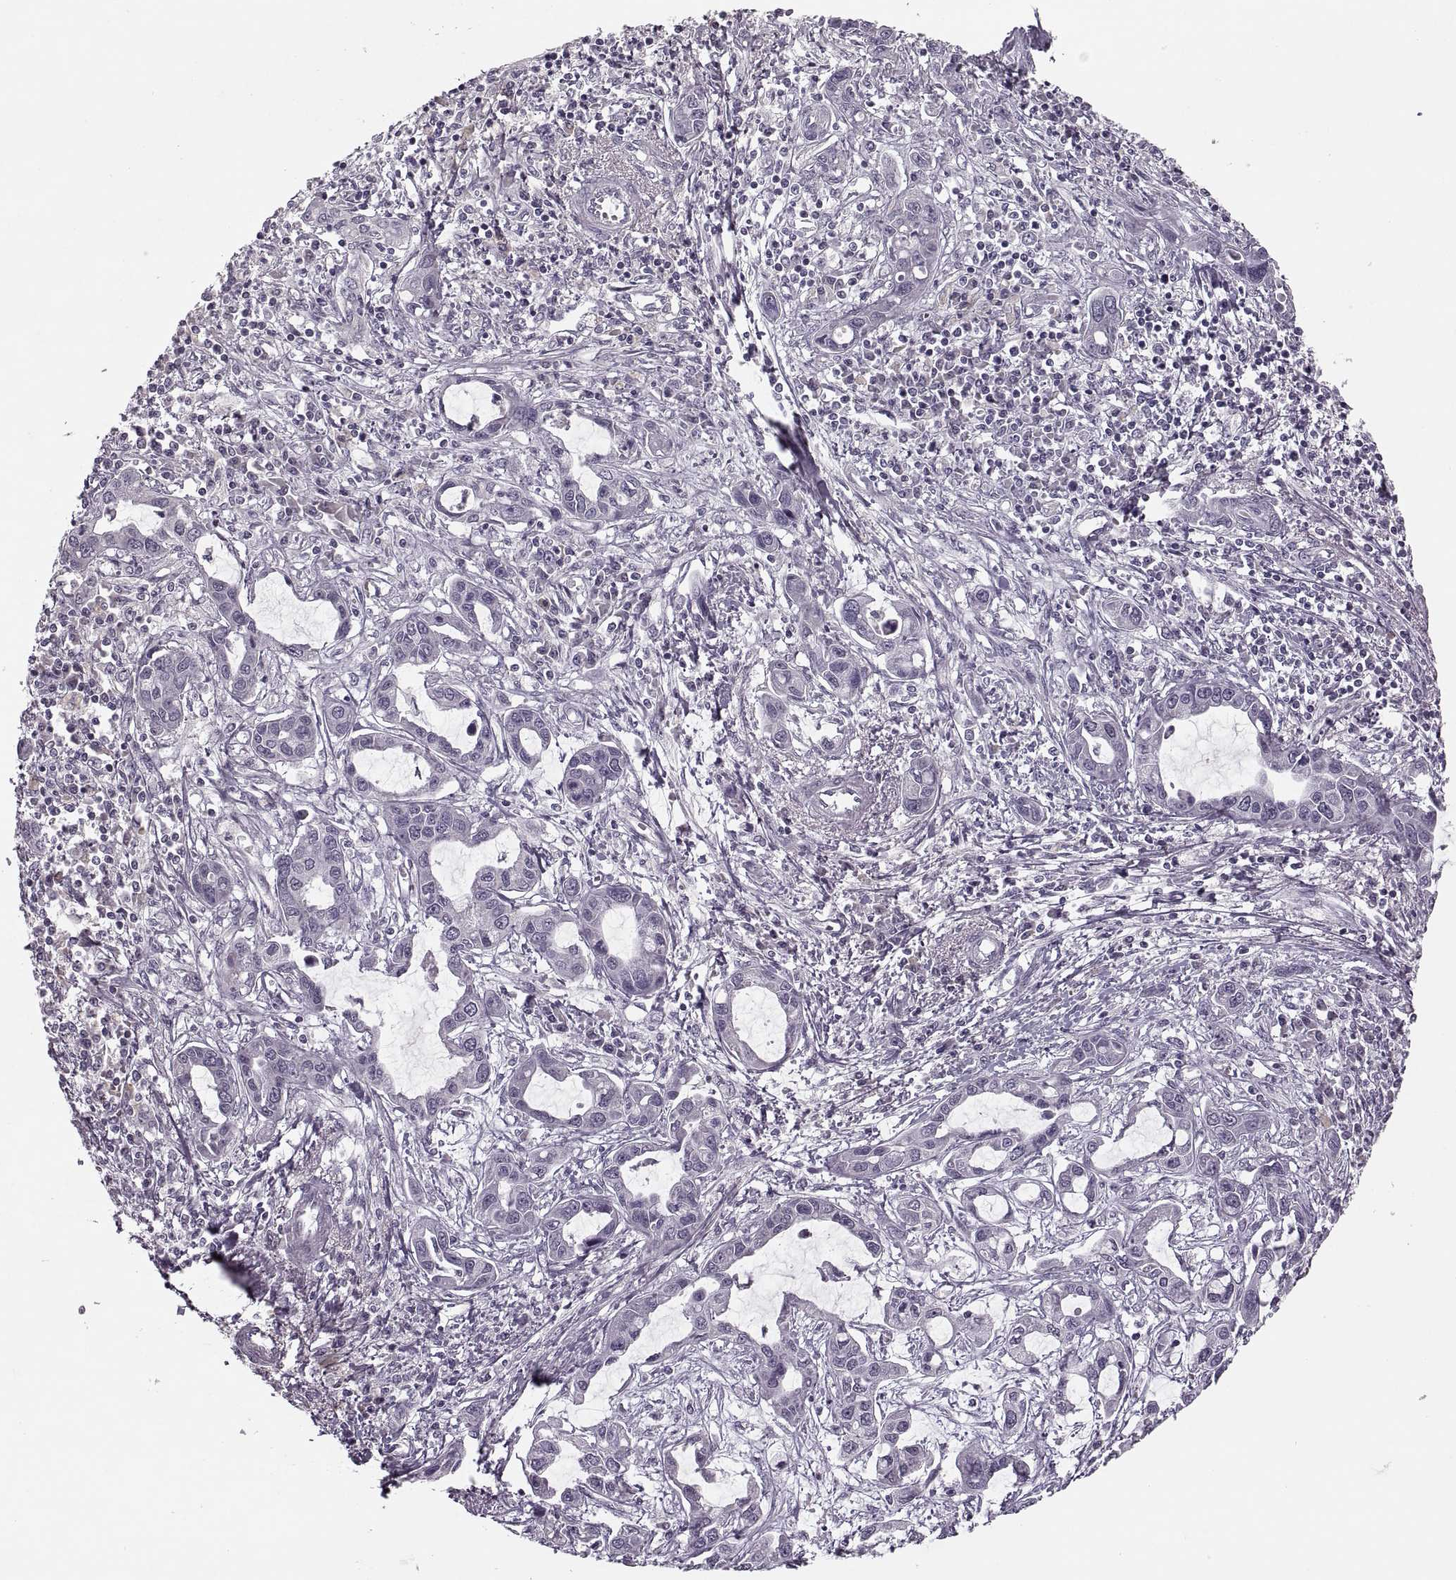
{"staining": {"intensity": "negative", "quantity": "none", "location": "none"}, "tissue": "liver cancer", "cell_type": "Tumor cells", "image_type": "cancer", "snomed": [{"axis": "morphology", "description": "Cholangiocarcinoma"}, {"axis": "topography", "description": "Liver"}], "caption": "DAB (3,3'-diaminobenzidine) immunohistochemical staining of liver cancer (cholangiocarcinoma) reveals no significant positivity in tumor cells.", "gene": "CACNA1F", "patient": {"sex": "male", "age": 58}}